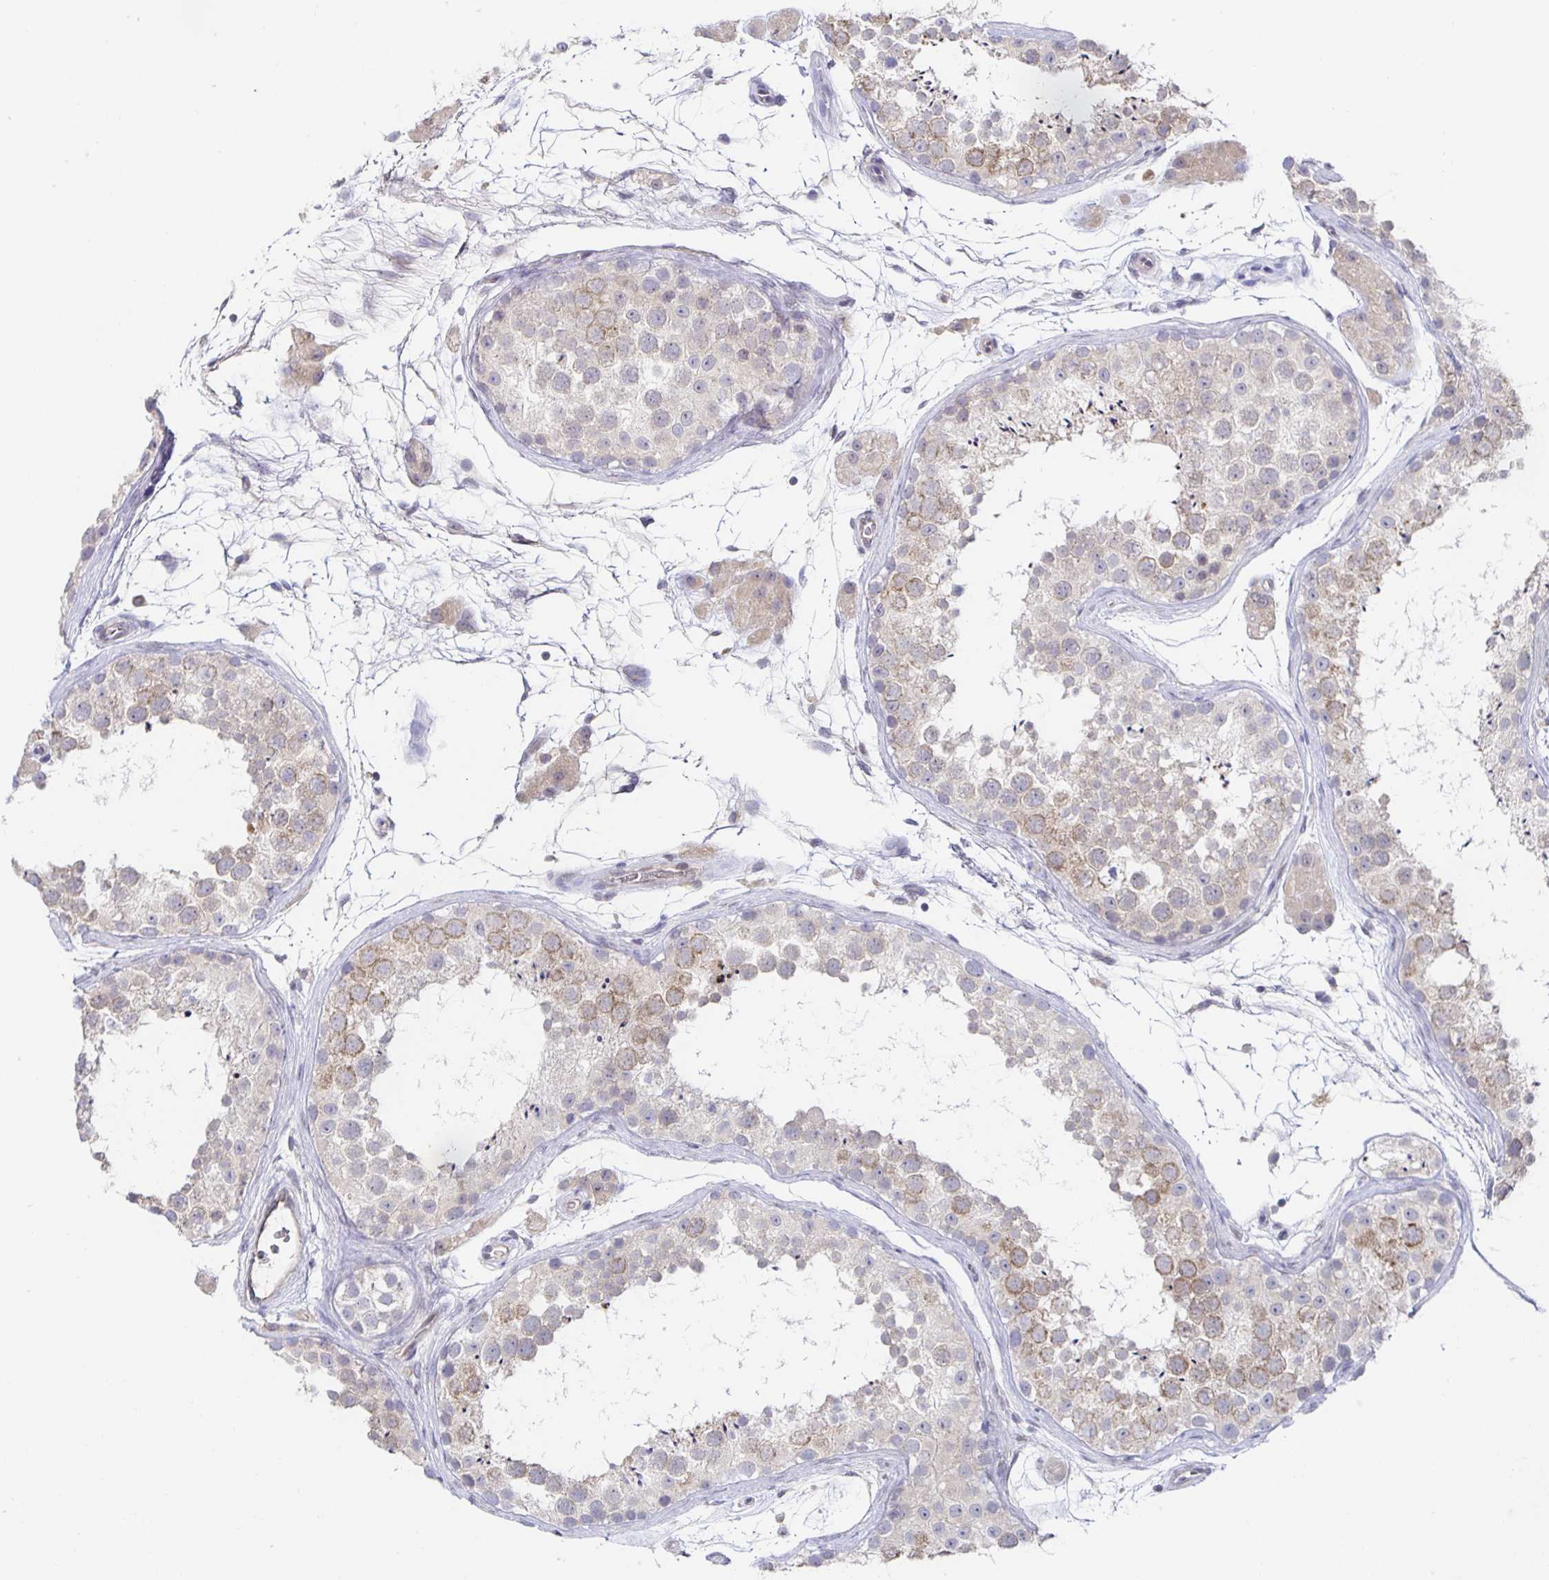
{"staining": {"intensity": "weak", "quantity": "25%-75%", "location": "cytoplasmic/membranous"}, "tissue": "testis", "cell_type": "Cells in seminiferous ducts", "image_type": "normal", "snomed": [{"axis": "morphology", "description": "Normal tissue, NOS"}, {"axis": "topography", "description": "Testis"}], "caption": "An IHC image of unremarkable tissue is shown. Protein staining in brown labels weak cytoplasmic/membranous positivity in testis within cells in seminiferous ducts.", "gene": "BAD", "patient": {"sex": "male", "age": 41}}